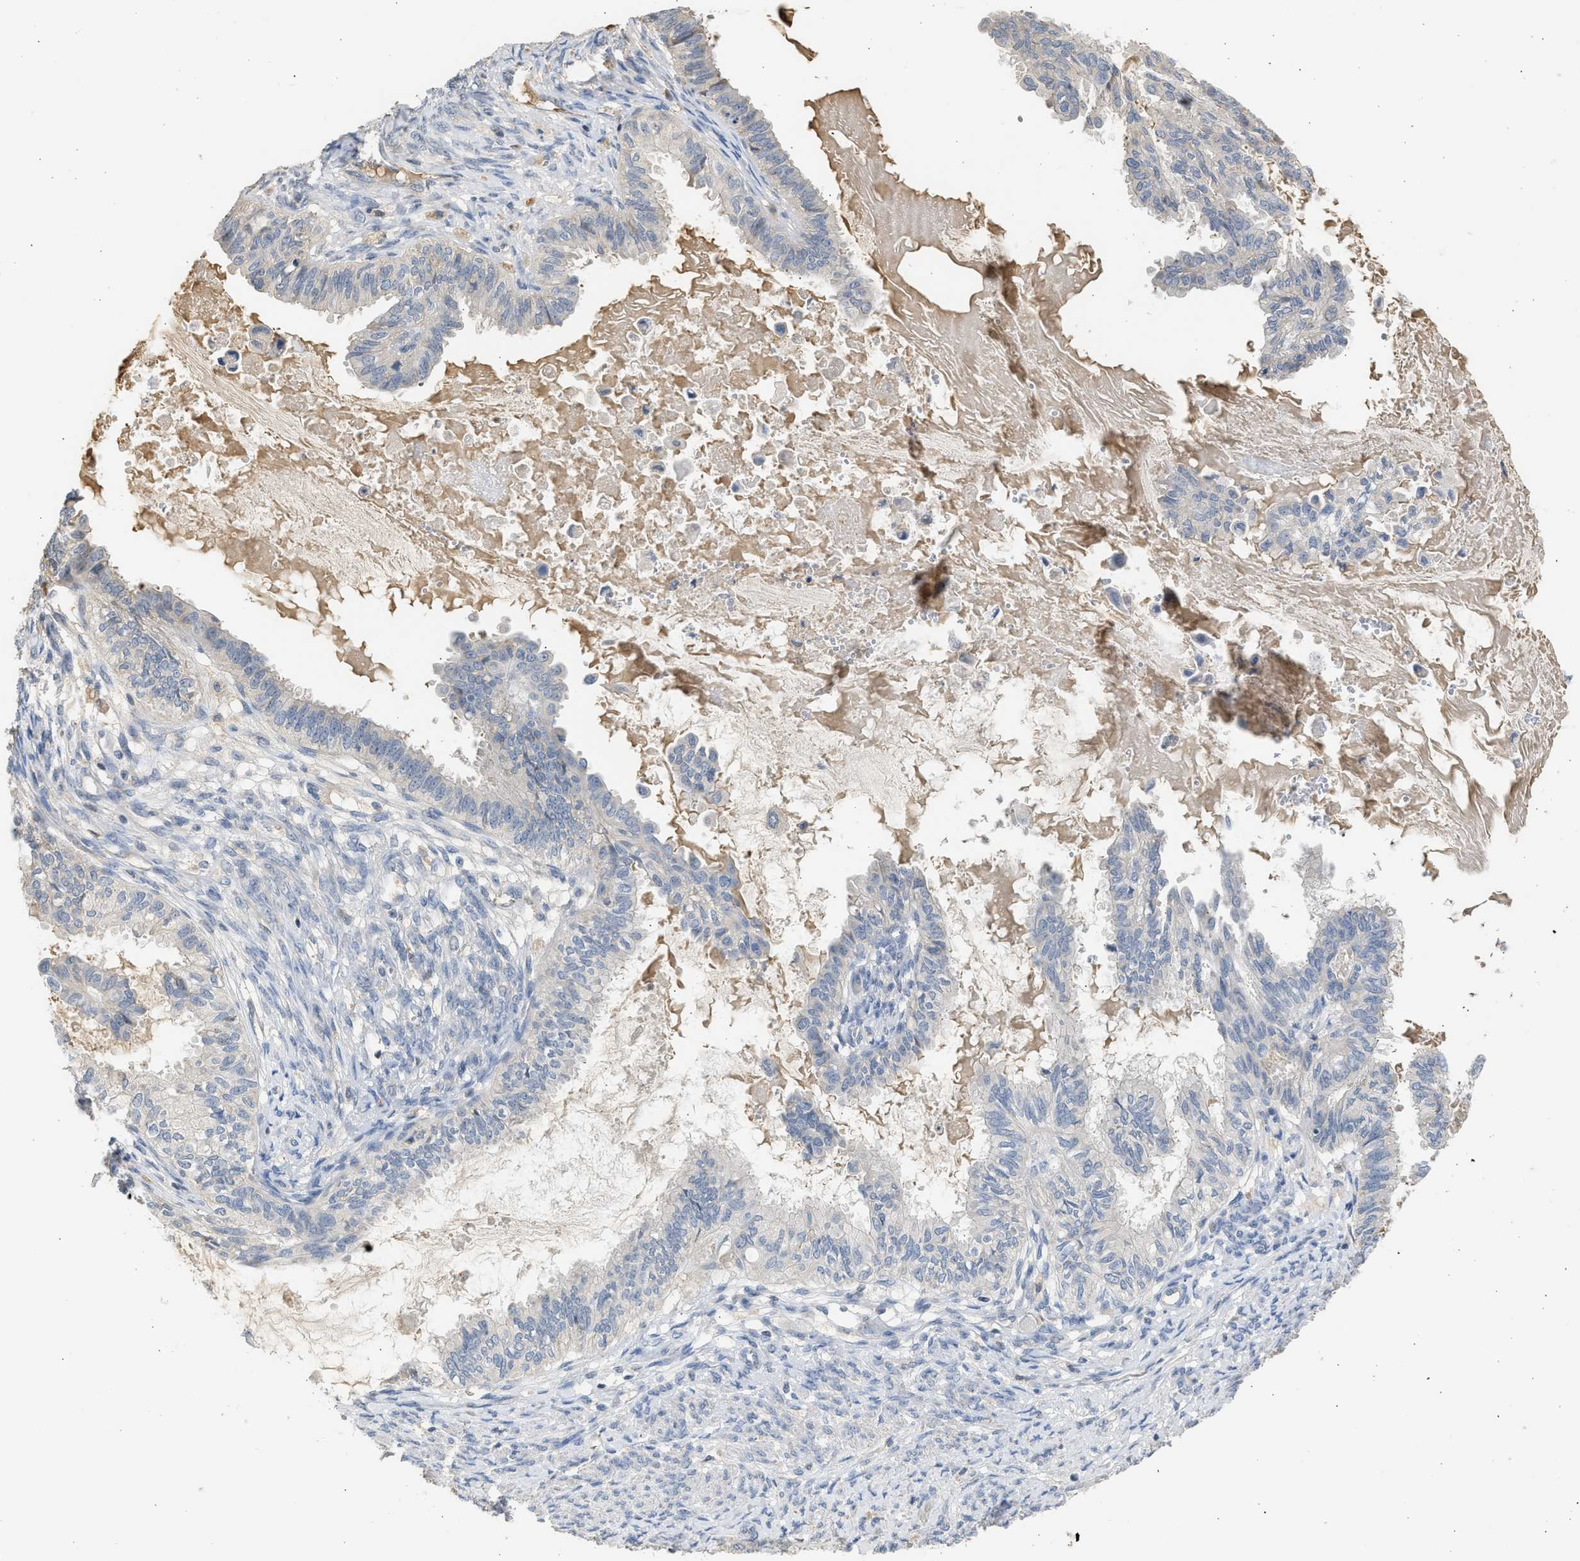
{"staining": {"intensity": "negative", "quantity": "none", "location": "none"}, "tissue": "cervical cancer", "cell_type": "Tumor cells", "image_type": "cancer", "snomed": [{"axis": "morphology", "description": "Normal tissue, NOS"}, {"axis": "morphology", "description": "Adenocarcinoma, NOS"}, {"axis": "topography", "description": "Cervix"}, {"axis": "topography", "description": "Endometrium"}], "caption": "IHC of cervical cancer exhibits no expression in tumor cells.", "gene": "SULT2A1", "patient": {"sex": "female", "age": 86}}